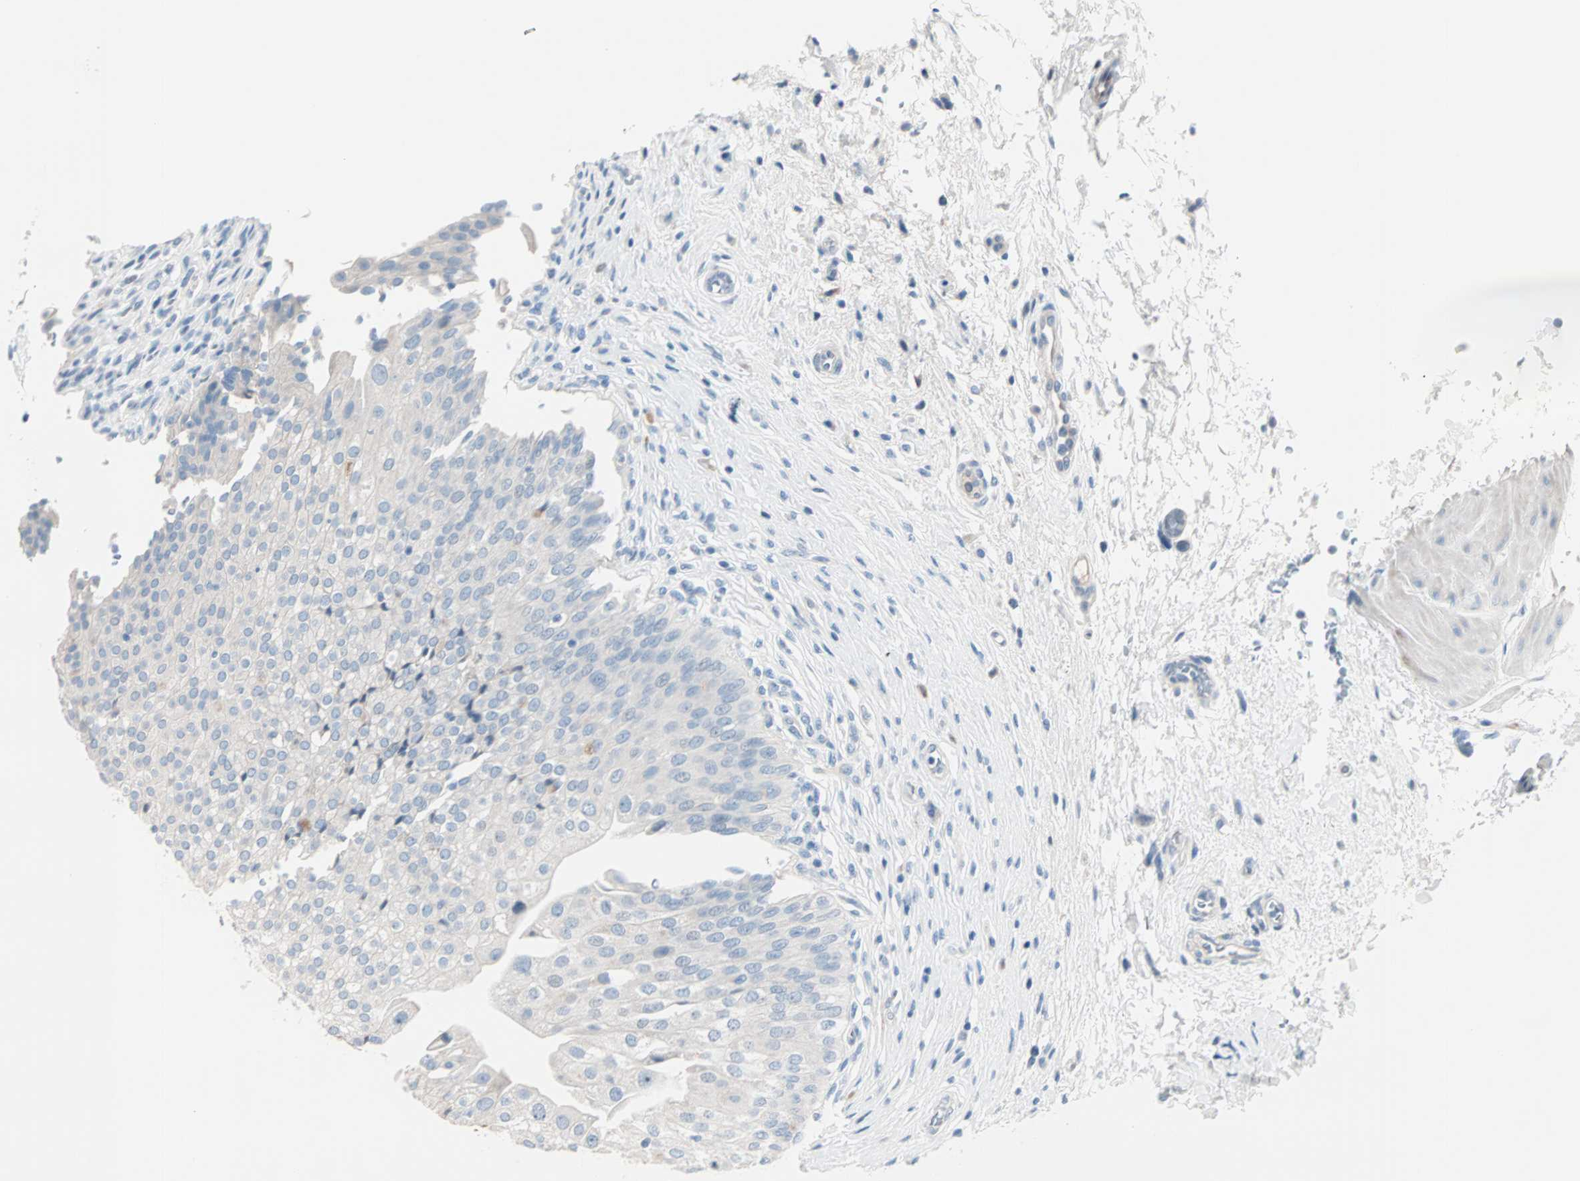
{"staining": {"intensity": "negative", "quantity": "none", "location": "none"}, "tissue": "urinary bladder", "cell_type": "Urothelial cells", "image_type": "normal", "snomed": [{"axis": "morphology", "description": "Normal tissue, NOS"}, {"axis": "morphology", "description": "Urothelial carcinoma, High grade"}, {"axis": "topography", "description": "Urinary bladder"}], "caption": "Immunohistochemistry photomicrograph of benign urinary bladder: human urinary bladder stained with DAB shows no significant protein expression in urothelial cells. (Brightfield microscopy of DAB IHC at high magnification).", "gene": "NEFH", "patient": {"sex": "male", "age": 46}}